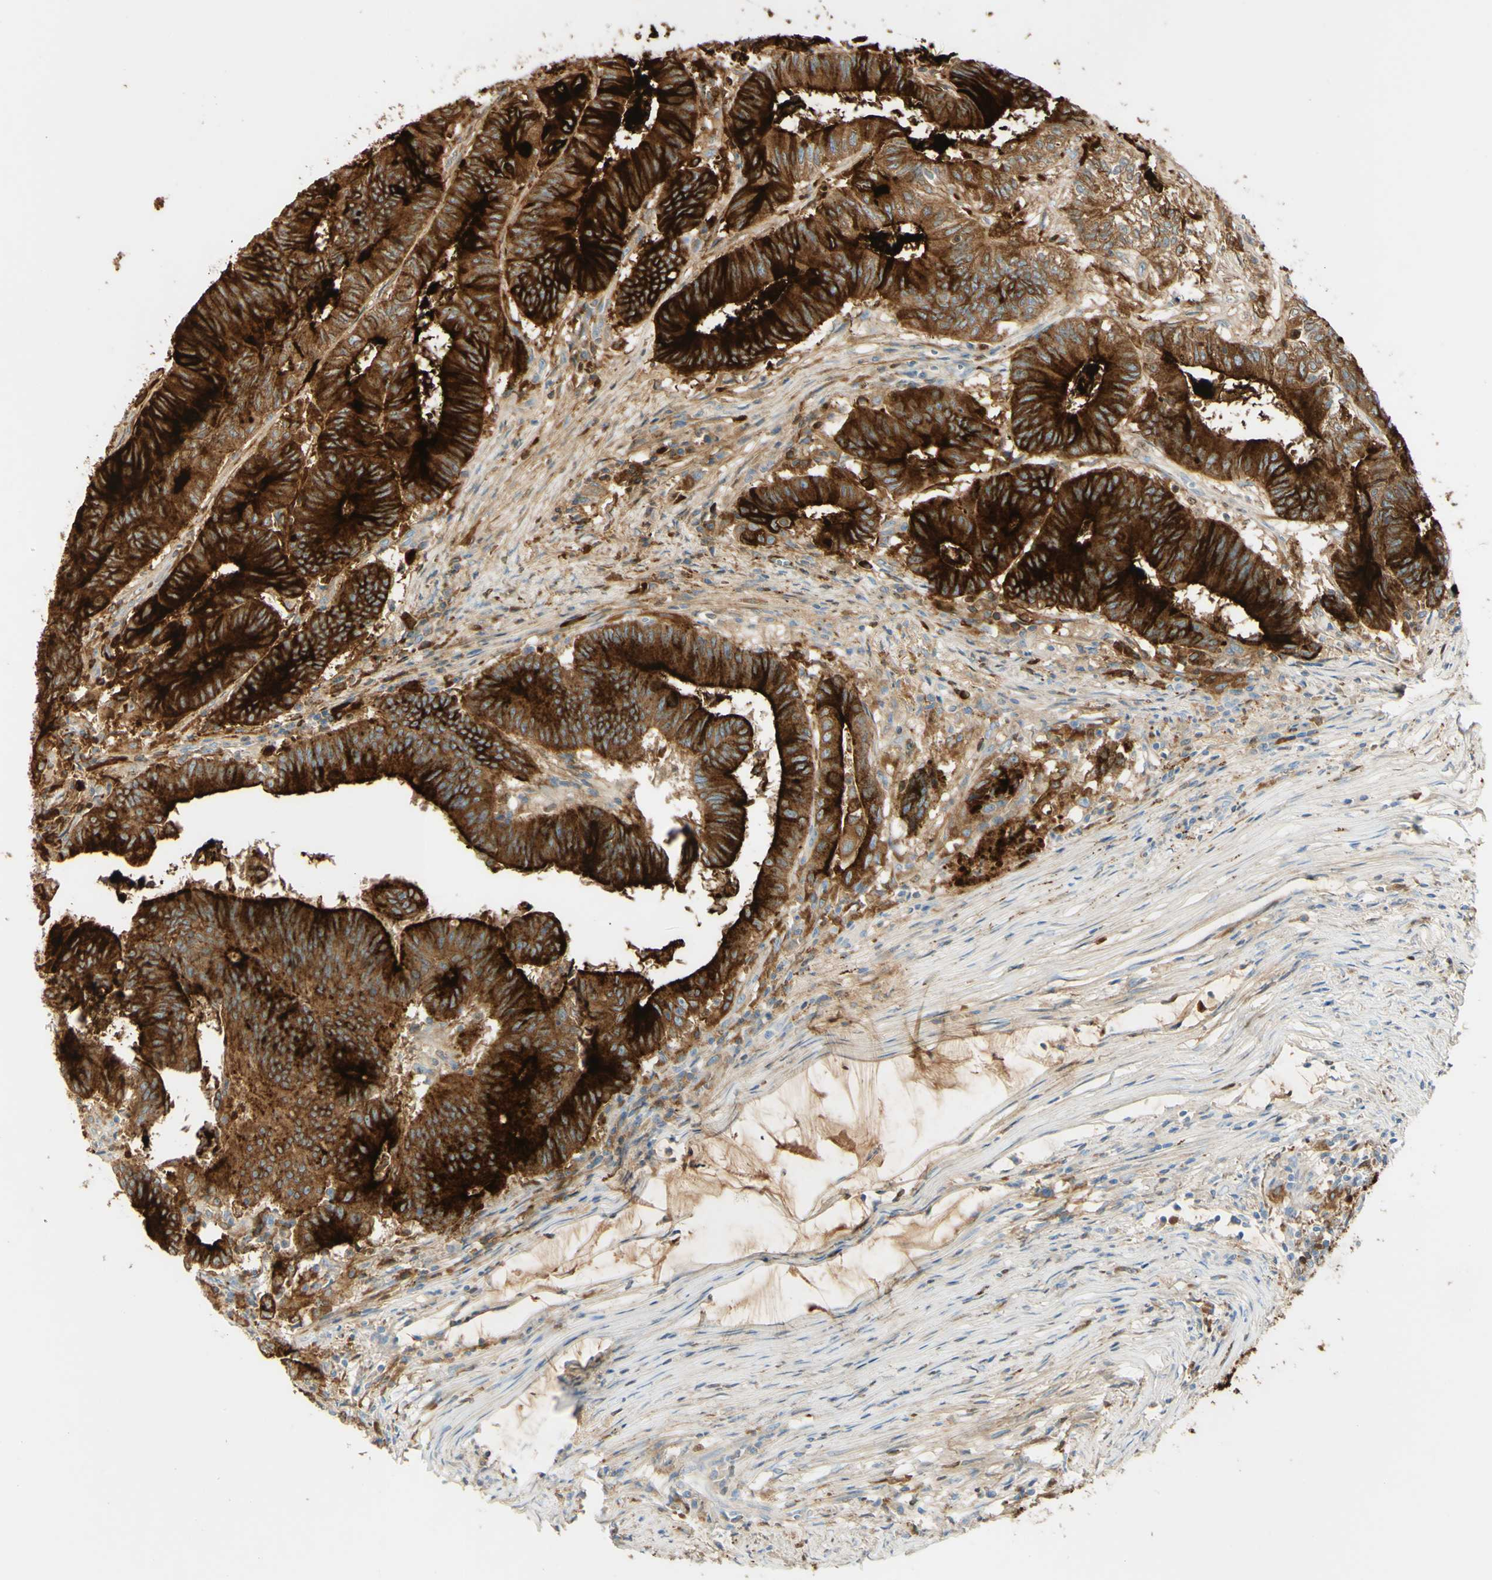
{"staining": {"intensity": "strong", "quantity": ">75%", "location": "cytoplasmic/membranous"}, "tissue": "colorectal cancer", "cell_type": "Tumor cells", "image_type": "cancer", "snomed": [{"axis": "morphology", "description": "Adenocarcinoma, NOS"}, {"axis": "topography", "description": "Colon"}], "caption": "Strong cytoplasmic/membranous expression is seen in approximately >75% of tumor cells in colorectal adenocarcinoma. The staining is performed using DAB brown chromogen to label protein expression. The nuclei are counter-stained blue using hematoxylin.", "gene": "PIGR", "patient": {"sex": "male", "age": 45}}